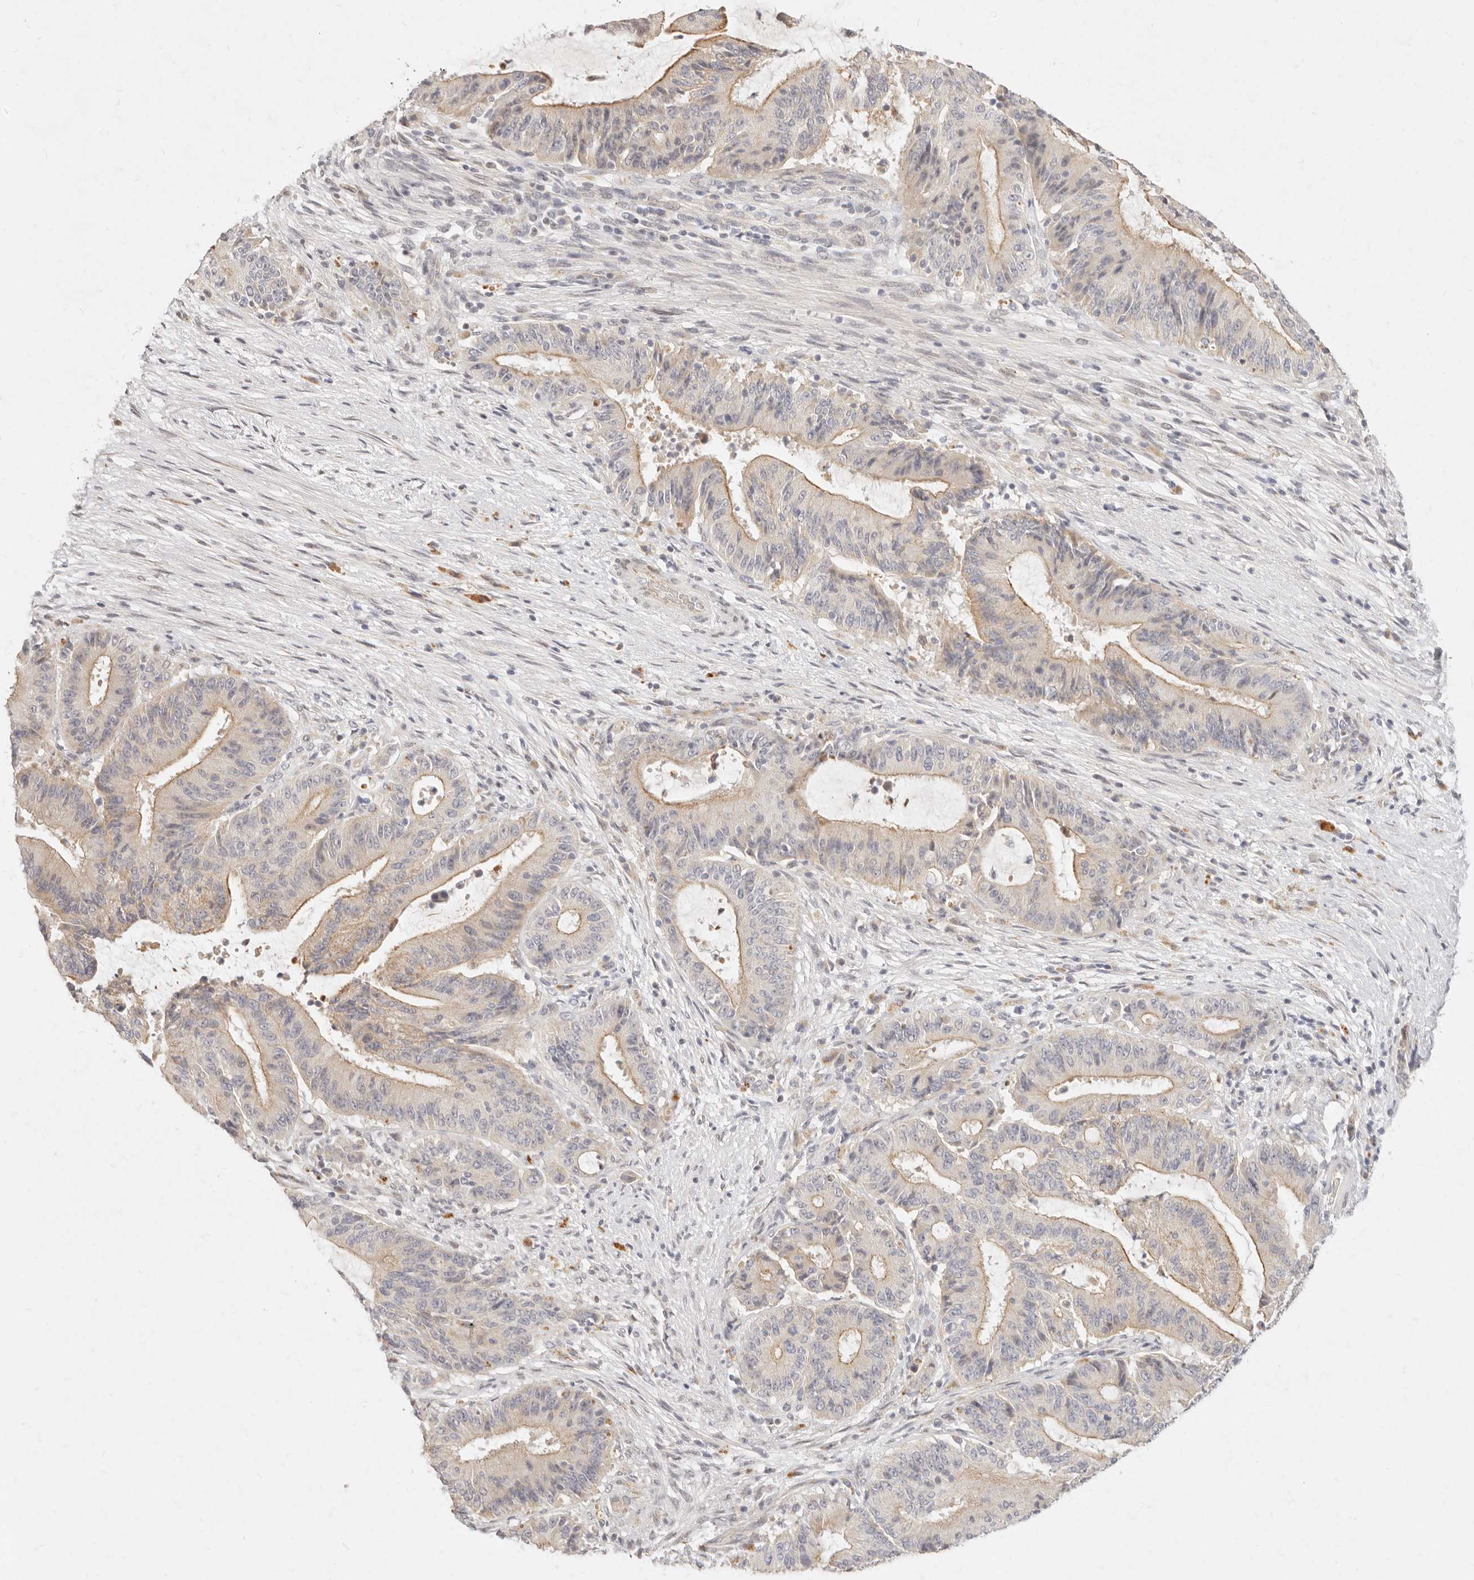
{"staining": {"intensity": "moderate", "quantity": "<25%", "location": "cytoplasmic/membranous"}, "tissue": "liver cancer", "cell_type": "Tumor cells", "image_type": "cancer", "snomed": [{"axis": "morphology", "description": "Normal tissue, NOS"}, {"axis": "morphology", "description": "Cholangiocarcinoma"}, {"axis": "topography", "description": "Liver"}, {"axis": "topography", "description": "Peripheral nerve tissue"}], "caption": "Liver cholangiocarcinoma was stained to show a protein in brown. There is low levels of moderate cytoplasmic/membranous expression in about <25% of tumor cells. The protein is shown in brown color, while the nuclei are stained blue.", "gene": "ASCL3", "patient": {"sex": "female", "age": 73}}